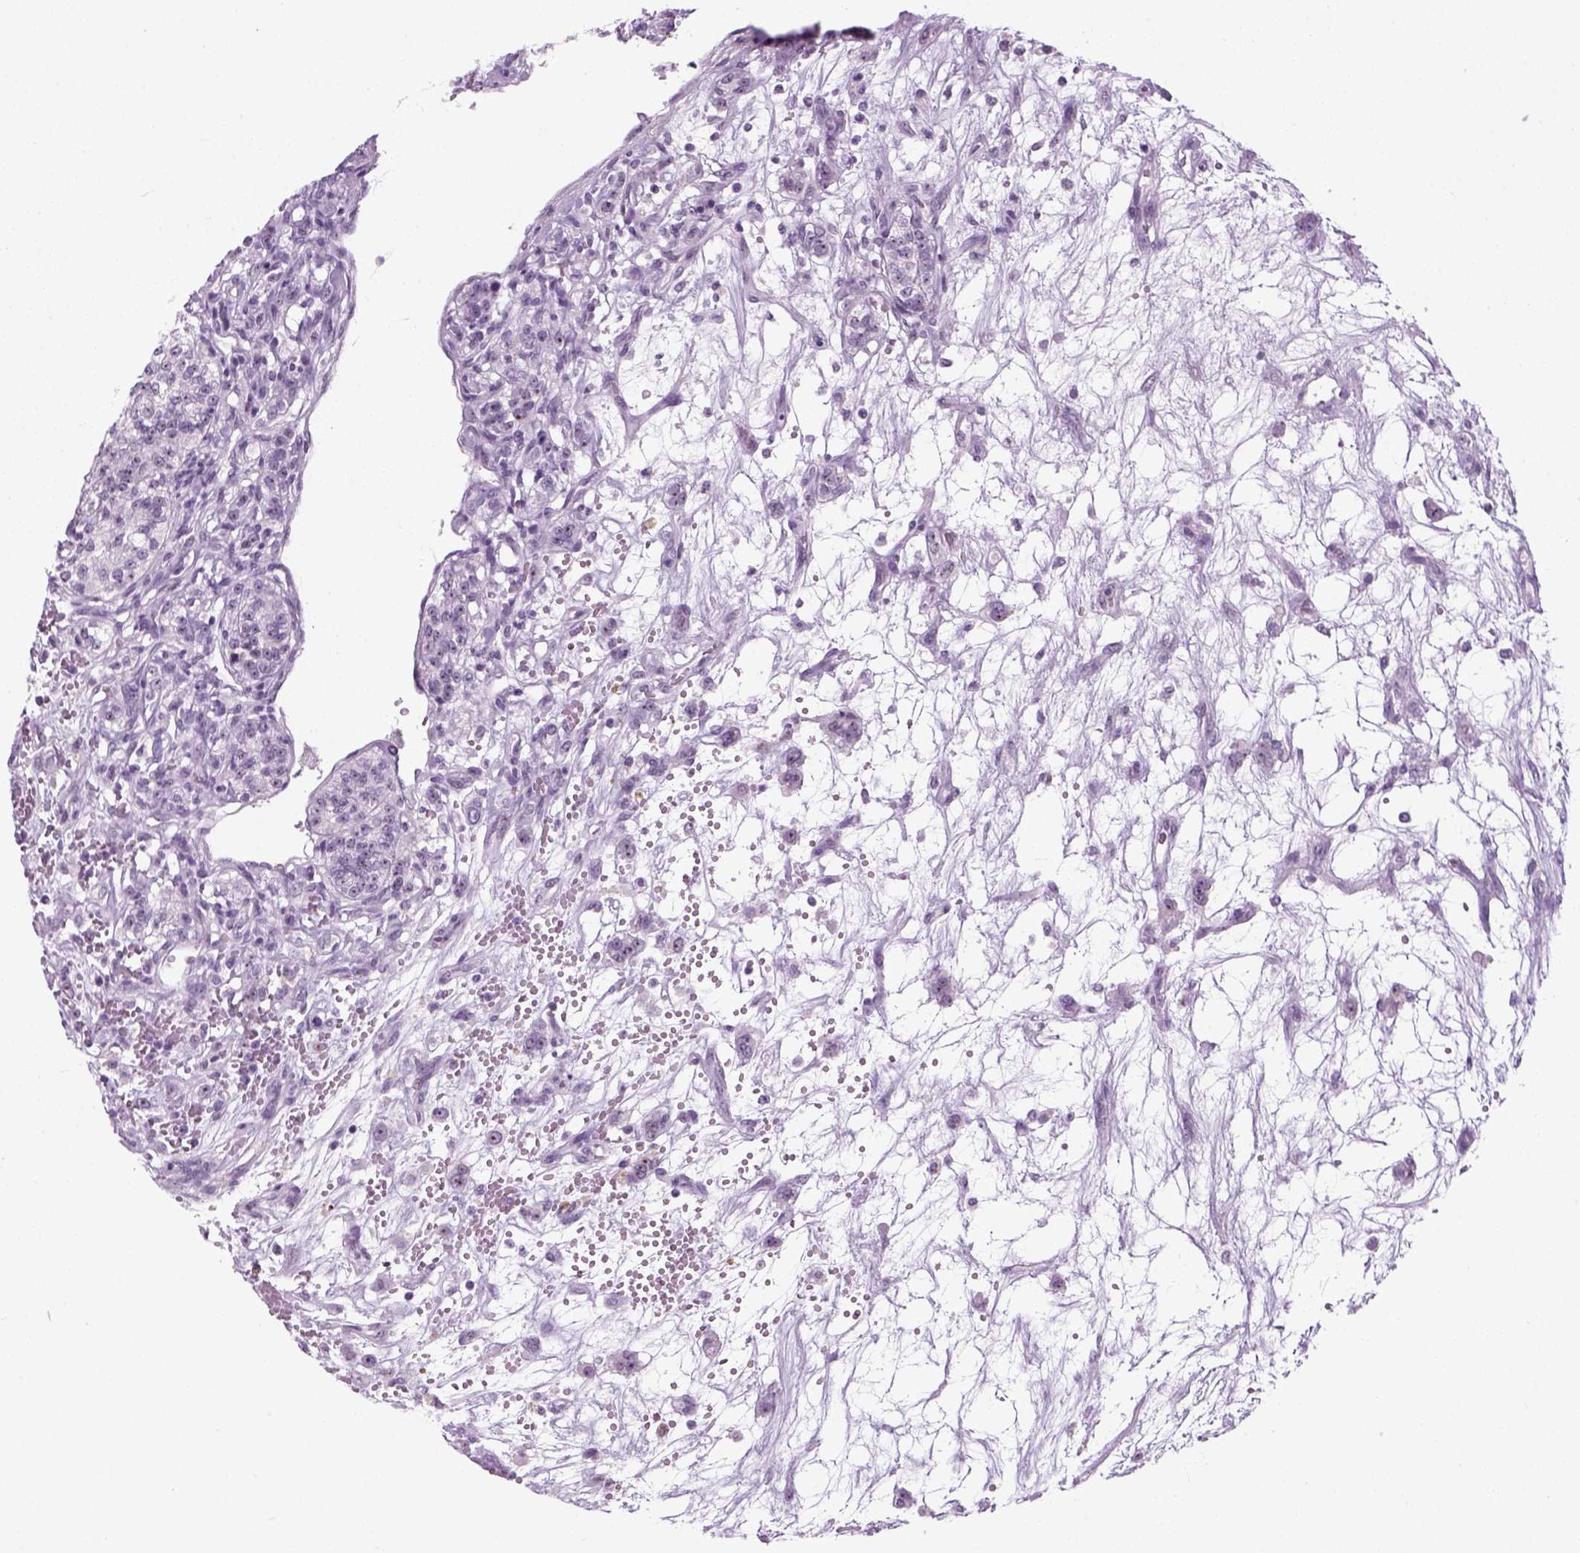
{"staining": {"intensity": "negative", "quantity": "none", "location": "none"}, "tissue": "renal cancer", "cell_type": "Tumor cells", "image_type": "cancer", "snomed": [{"axis": "morphology", "description": "Adenocarcinoma, NOS"}, {"axis": "topography", "description": "Kidney"}], "caption": "High magnification brightfield microscopy of adenocarcinoma (renal) stained with DAB (brown) and counterstained with hematoxylin (blue): tumor cells show no significant expression.", "gene": "ZNF865", "patient": {"sex": "female", "age": 63}}